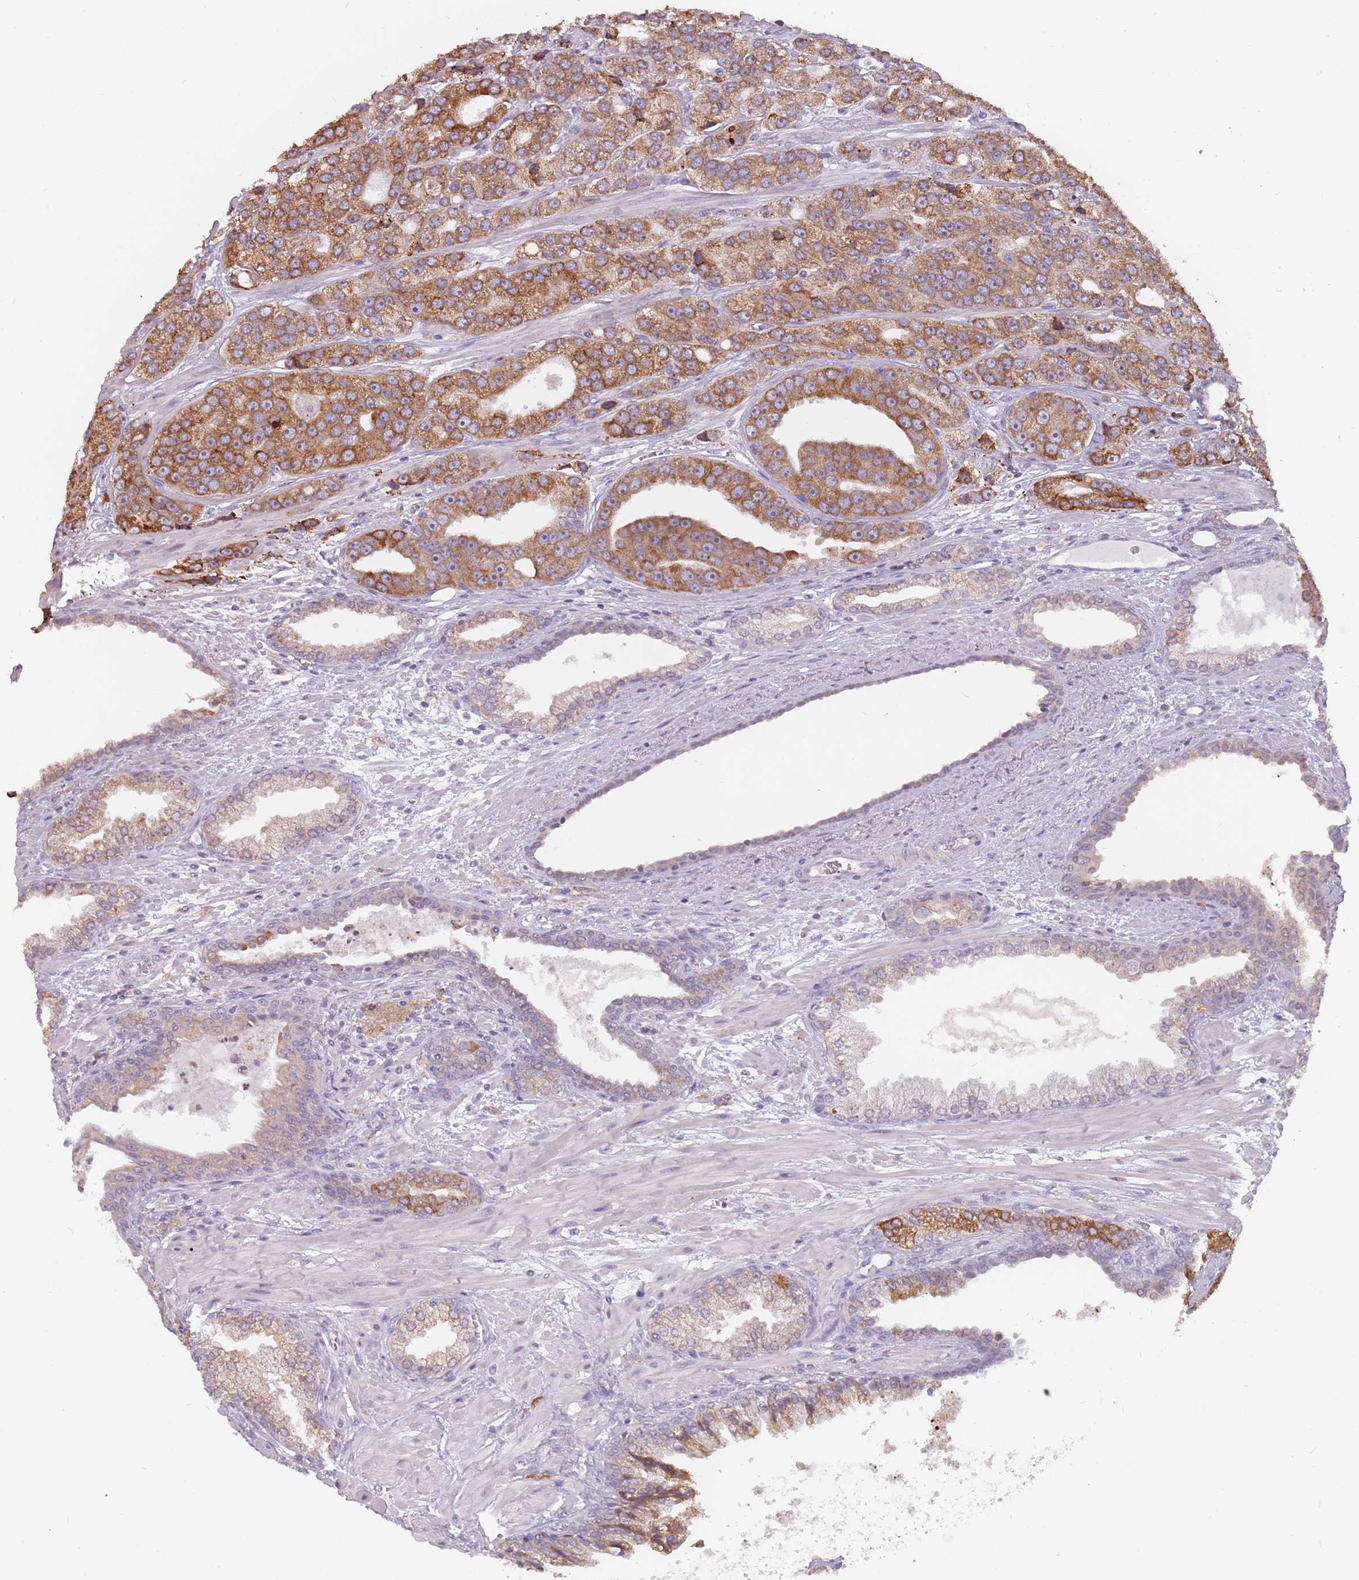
{"staining": {"intensity": "moderate", "quantity": ">75%", "location": "cytoplasmic/membranous"}, "tissue": "prostate cancer", "cell_type": "Tumor cells", "image_type": "cancer", "snomed": [{"axis": "morphology", "description": "Adenocarcinoma, High grade"}, {"axis": "topography", "description": "Prostate"}], "caption": "A micrograph of prostate cancer stained for a protein displays moderate cytoplasmic/membranous brown staining in tumor cells.", "gene": "RPS9", "patient": {"sex": "male", "age": 71}}